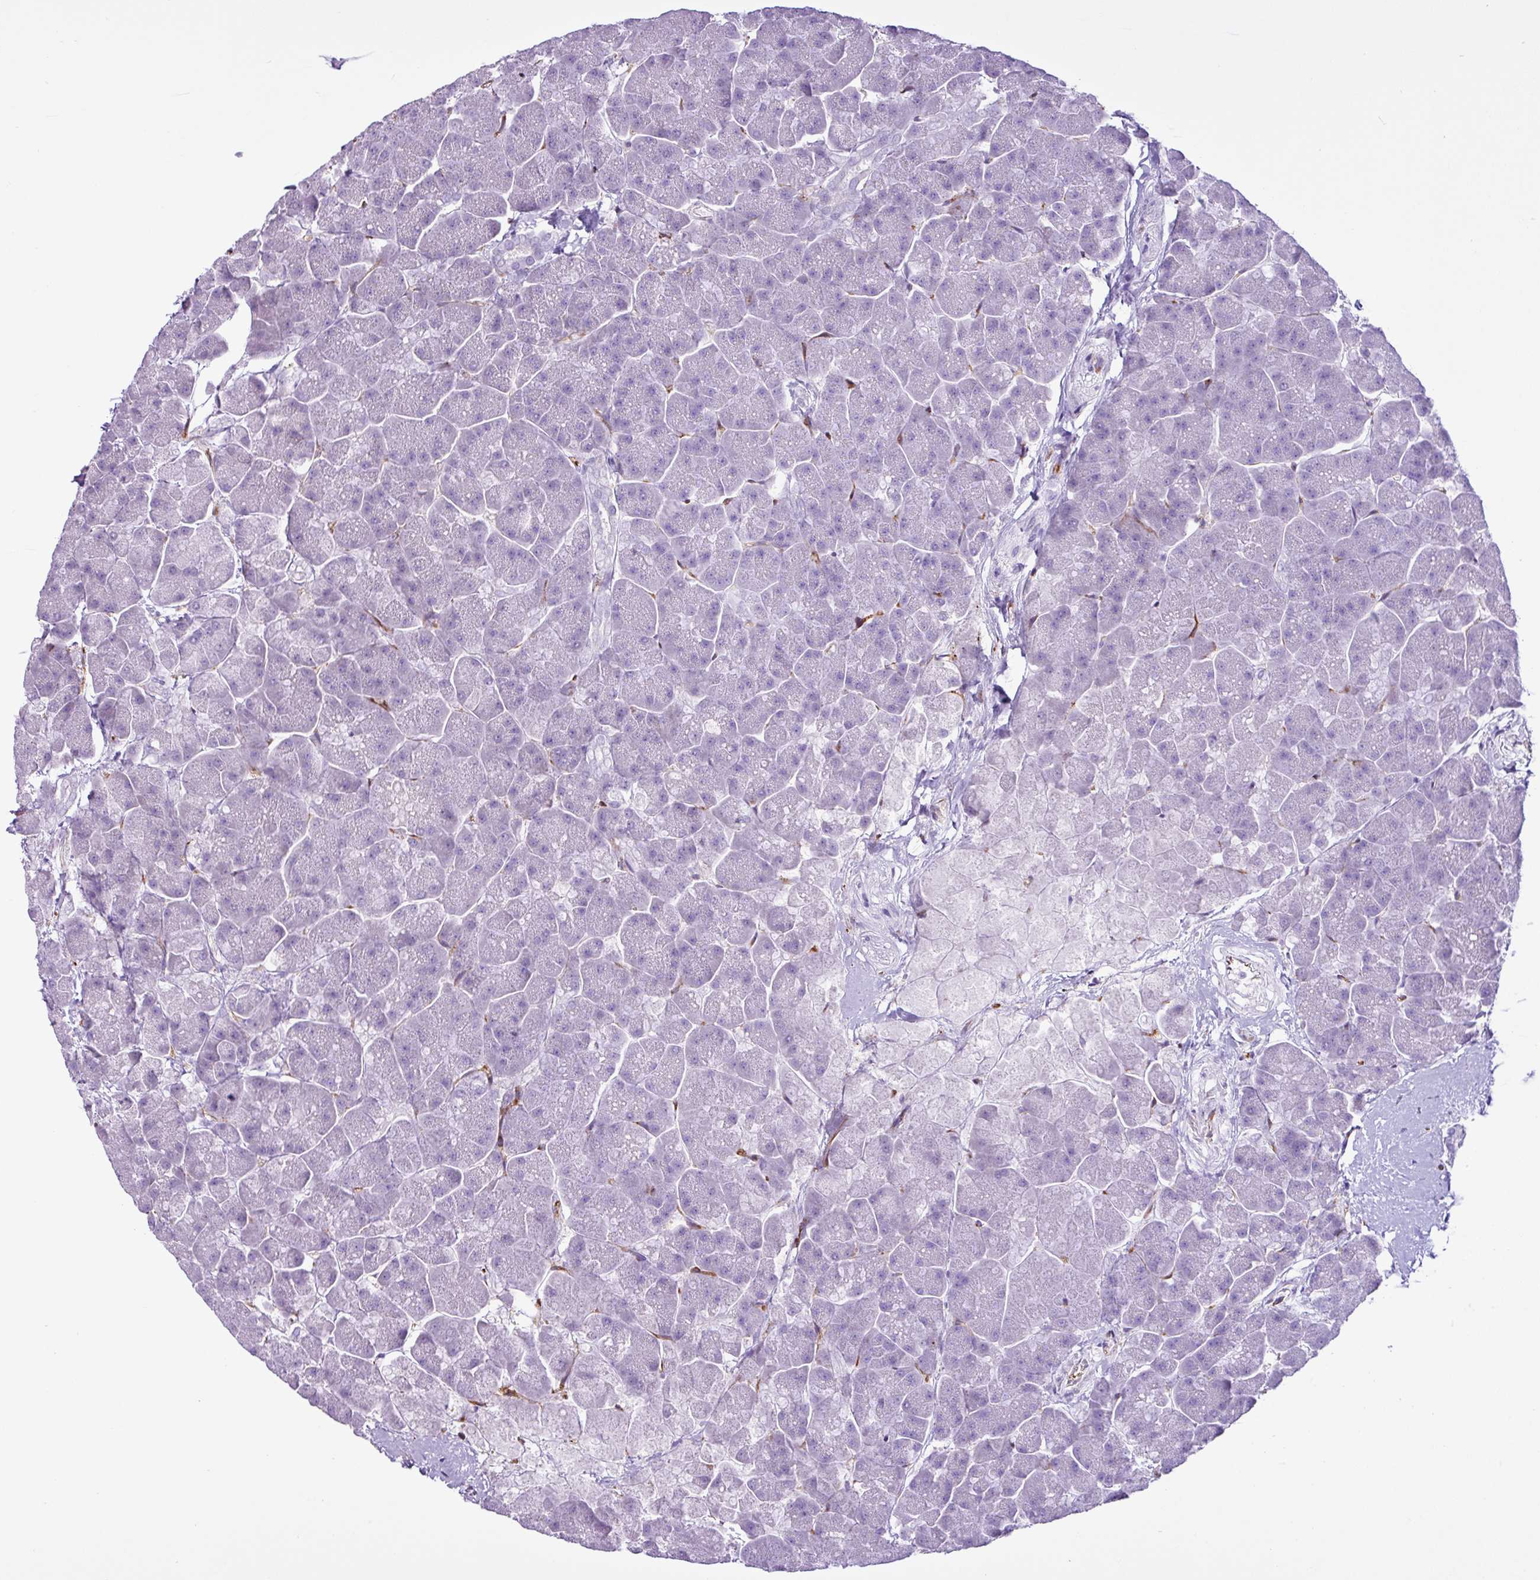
{"staining": {"intensity": "negative", "quantity": "none", "location": "none"}, "tissue": "pancreas", "cell_type": "Exocrine glandular cells", "image_type": "normal", "snomed": [{"axis": "morphology", "description": "Normal tissue, NOS"}, {"axis": "topography", "description": "Pancreas"}, {"axis": "topography", "description": "Peripheral nerve tissue"}], "caption": "This is a micrograph of immunohistochemistry staining of normal pancreas, which shows no staining in exocrine glandular cells.", "gene": "EME2", "patient": {"sex": "male", "age": 54}}